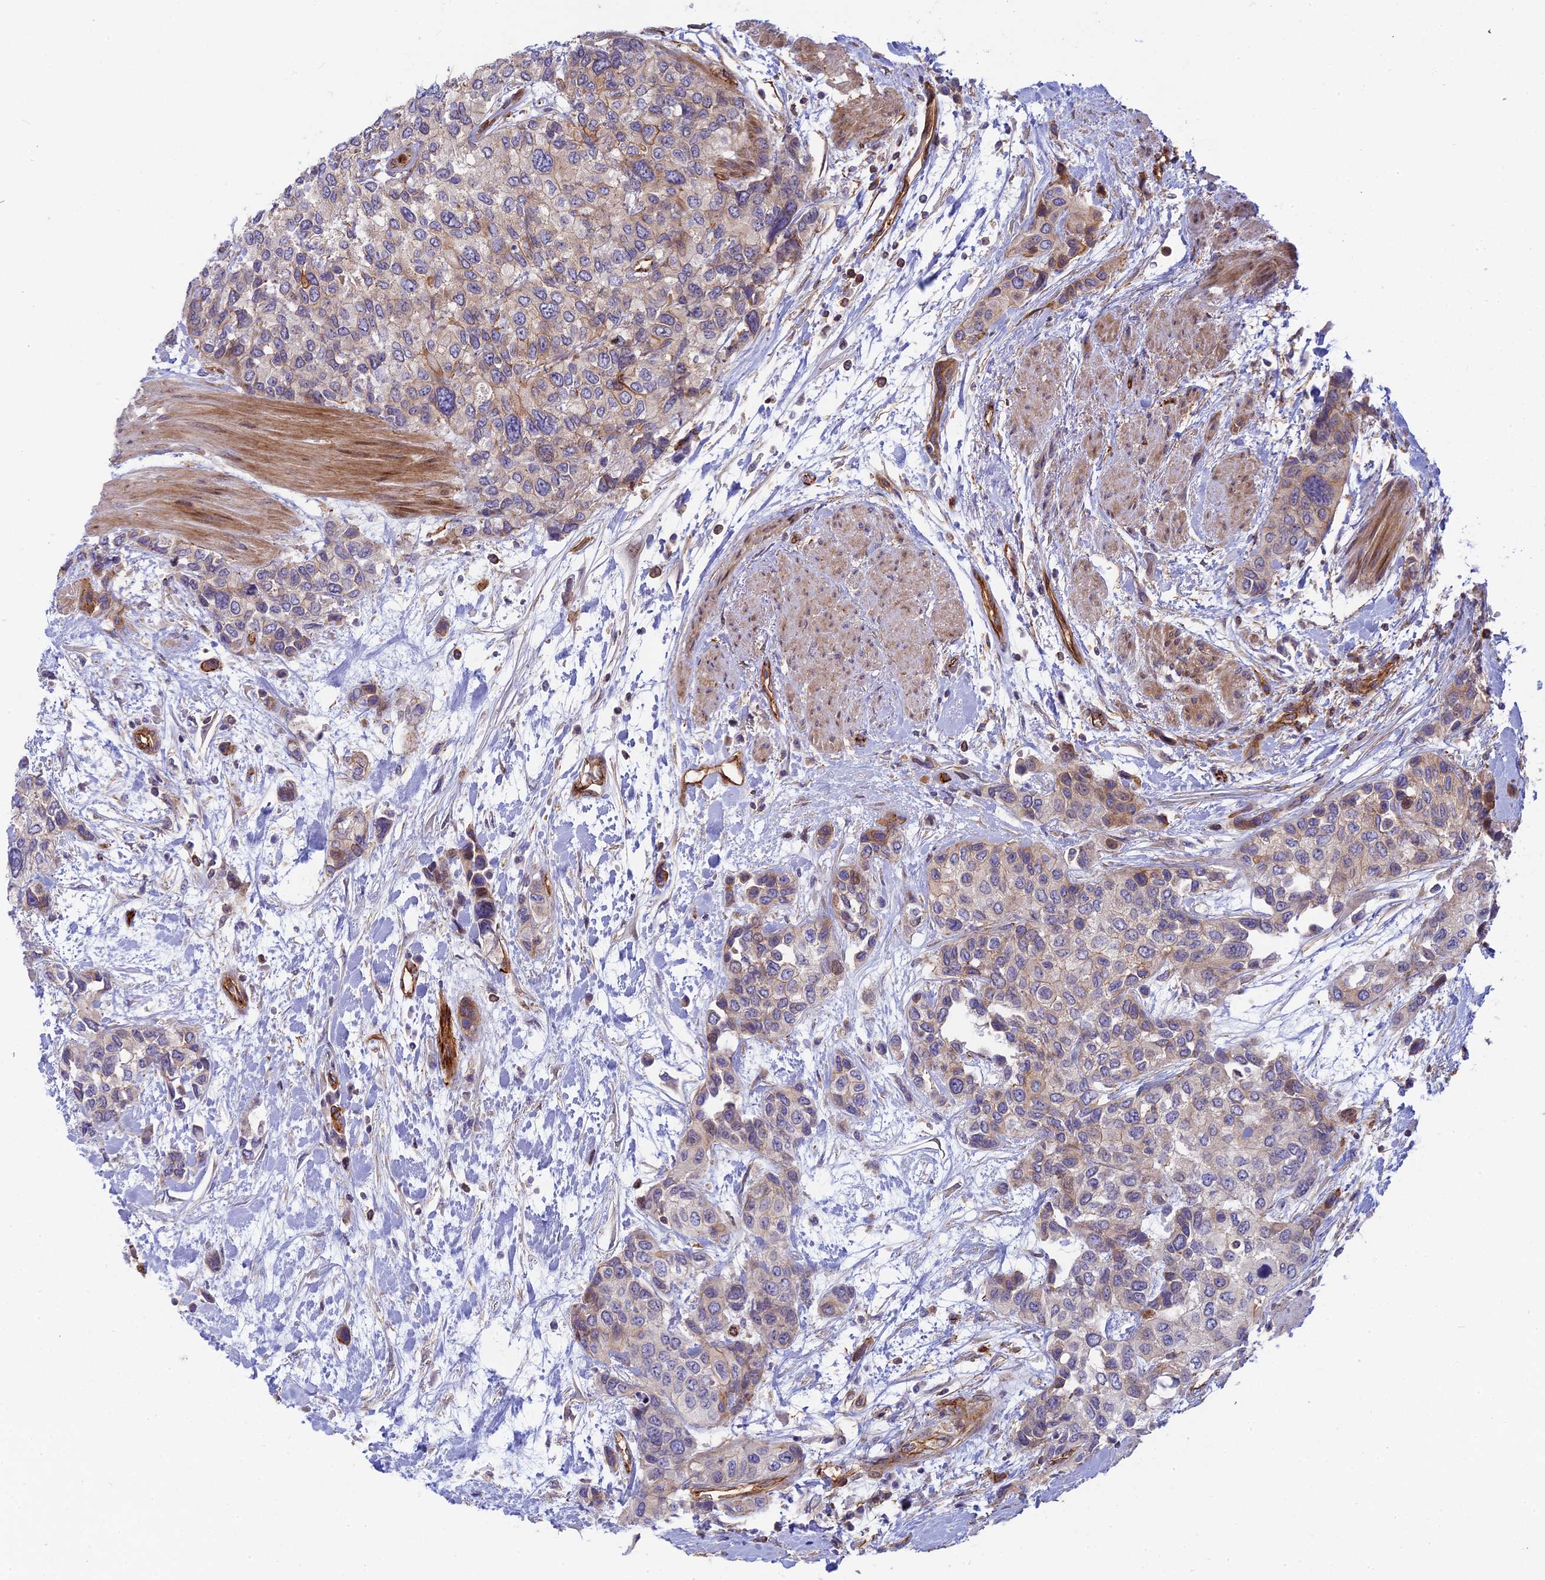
{"staining": {"intensity": "moderate", "quantity": "<25%", "location": "cytoplasmic/membranous"}, "tissue": "urothelial cancer", "cell_type": "Tumor cells", "image_type": "cancer", "snomed": [{"axis": "morphology", "description": "Normal tissue, NOS"}, {"axis": "morphology", "description": "Urothelial carcinoma, High grade"}, {"axis": "topography", "description": "Vascular tissue"}, {"axis": "topography", "description": "Urinary bladder"}], "caption": "Immunohistochemistry (IHC) micrograph of human urothelial carcinoma (high-grade) stained for a protein (brown), which displays low levels of moderate cytoplasmic/membranous expression in about <25% of tumor cells.", "gene": "CNBD2", "patient": {"sex": "female", "age": 56}}